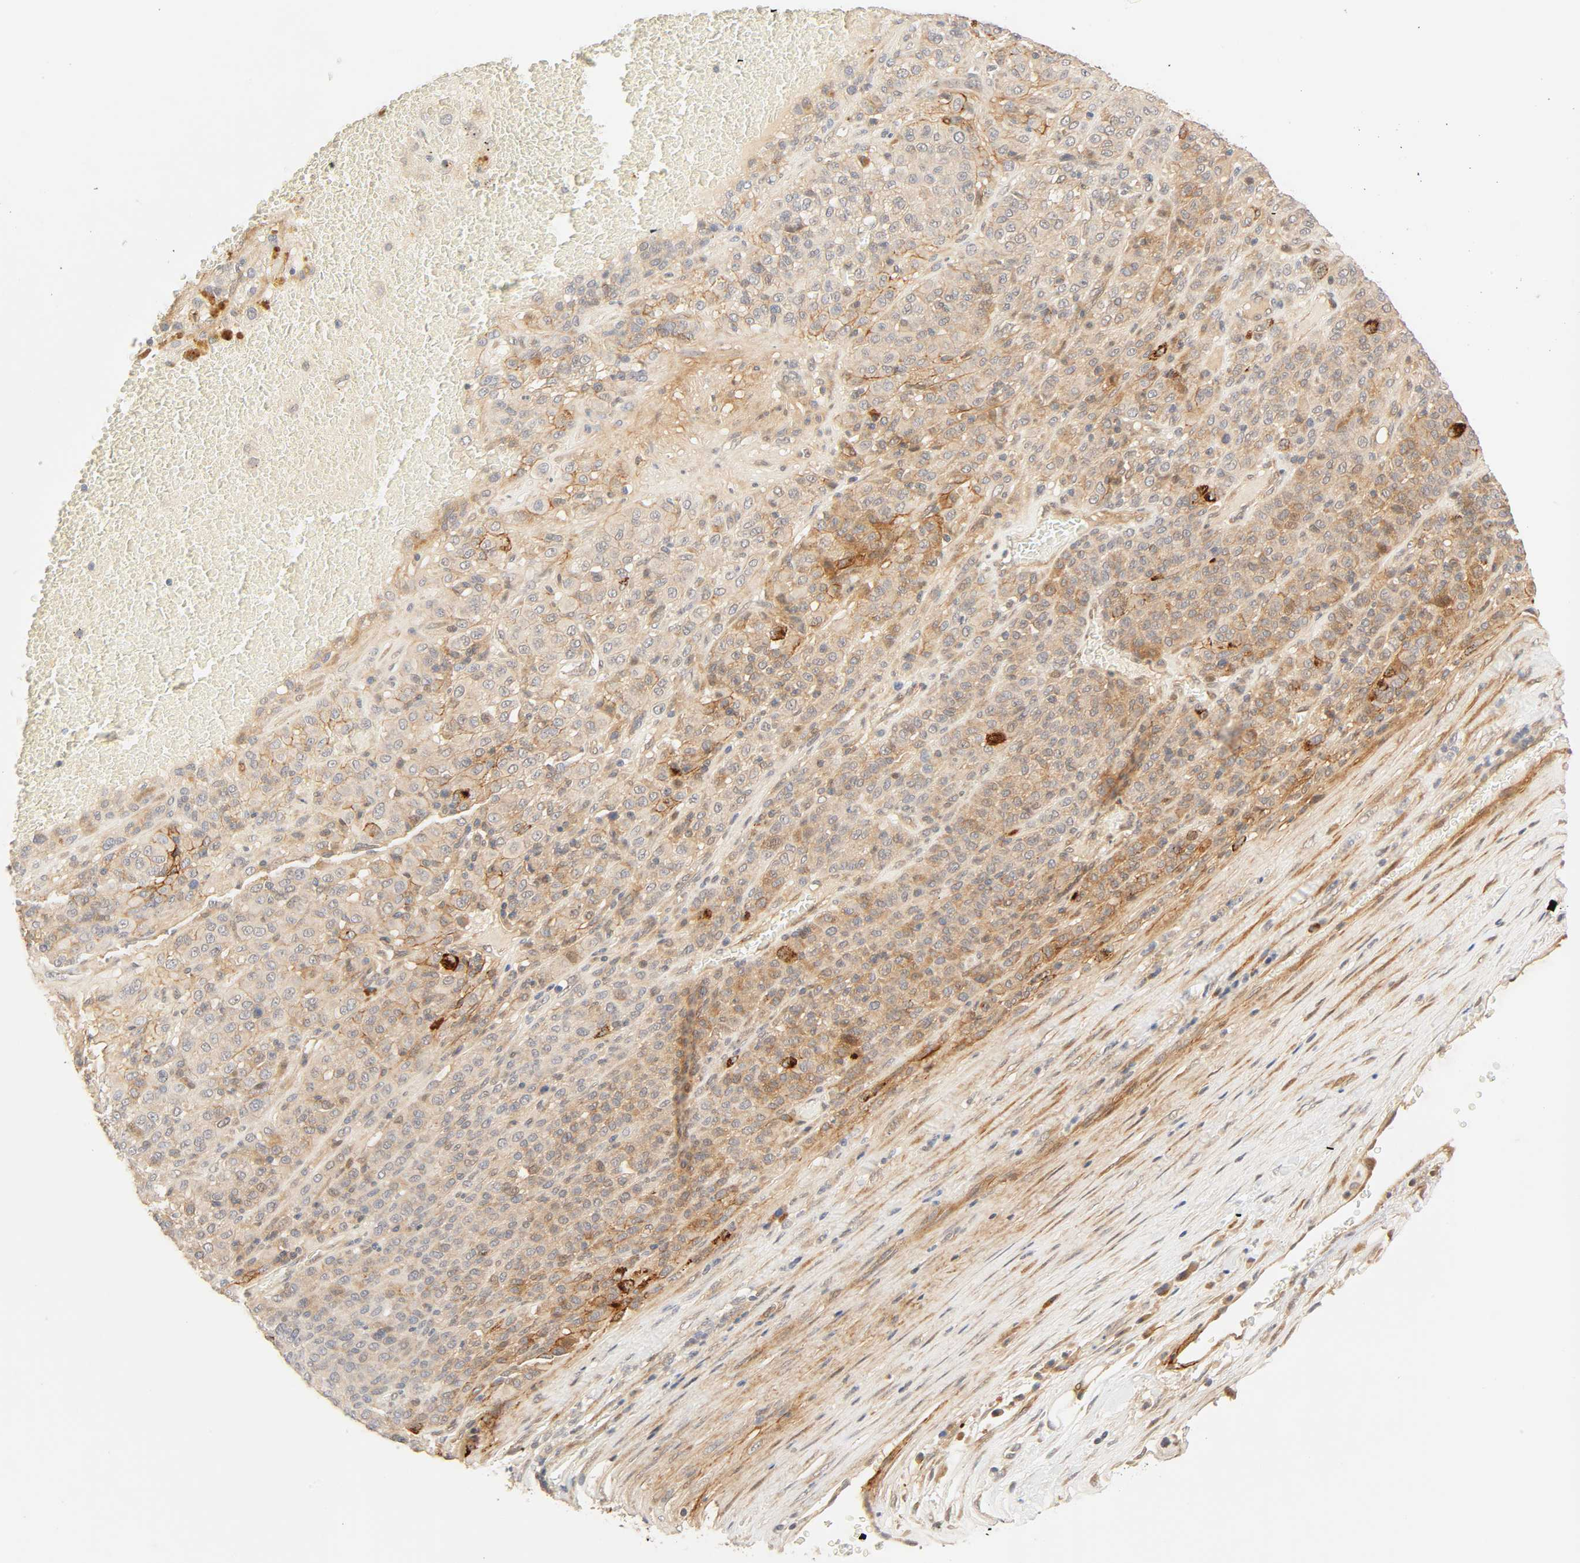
{"staining": {"intensity": "moderate", "quantity": "25%-75%", "location": "cytoplasmic/membranous"}, "tissue": "melanoma", "cell_type": "Tumor cells", "image_type": "cancer", "snomed": [{"axis": "morphology", "description": "Malignant melanoma, Metastatic site"}, {"axis": "topography", "description": "Pancreas"}], "caption": "A medium amount of moderate cytoplasmic/membranous positivity is present in approximately 25%-75% of tumor cells in melanoma tissue. The staining was performed using DAB (3,3'-diaminobenzidine) to visualize the protein expression in brown, while the nuclei were stained in blue with hematoxylin (Magnification: 20x).", "gene": "CACNA1G", "patient": {"sex": "female", "age": 30}}